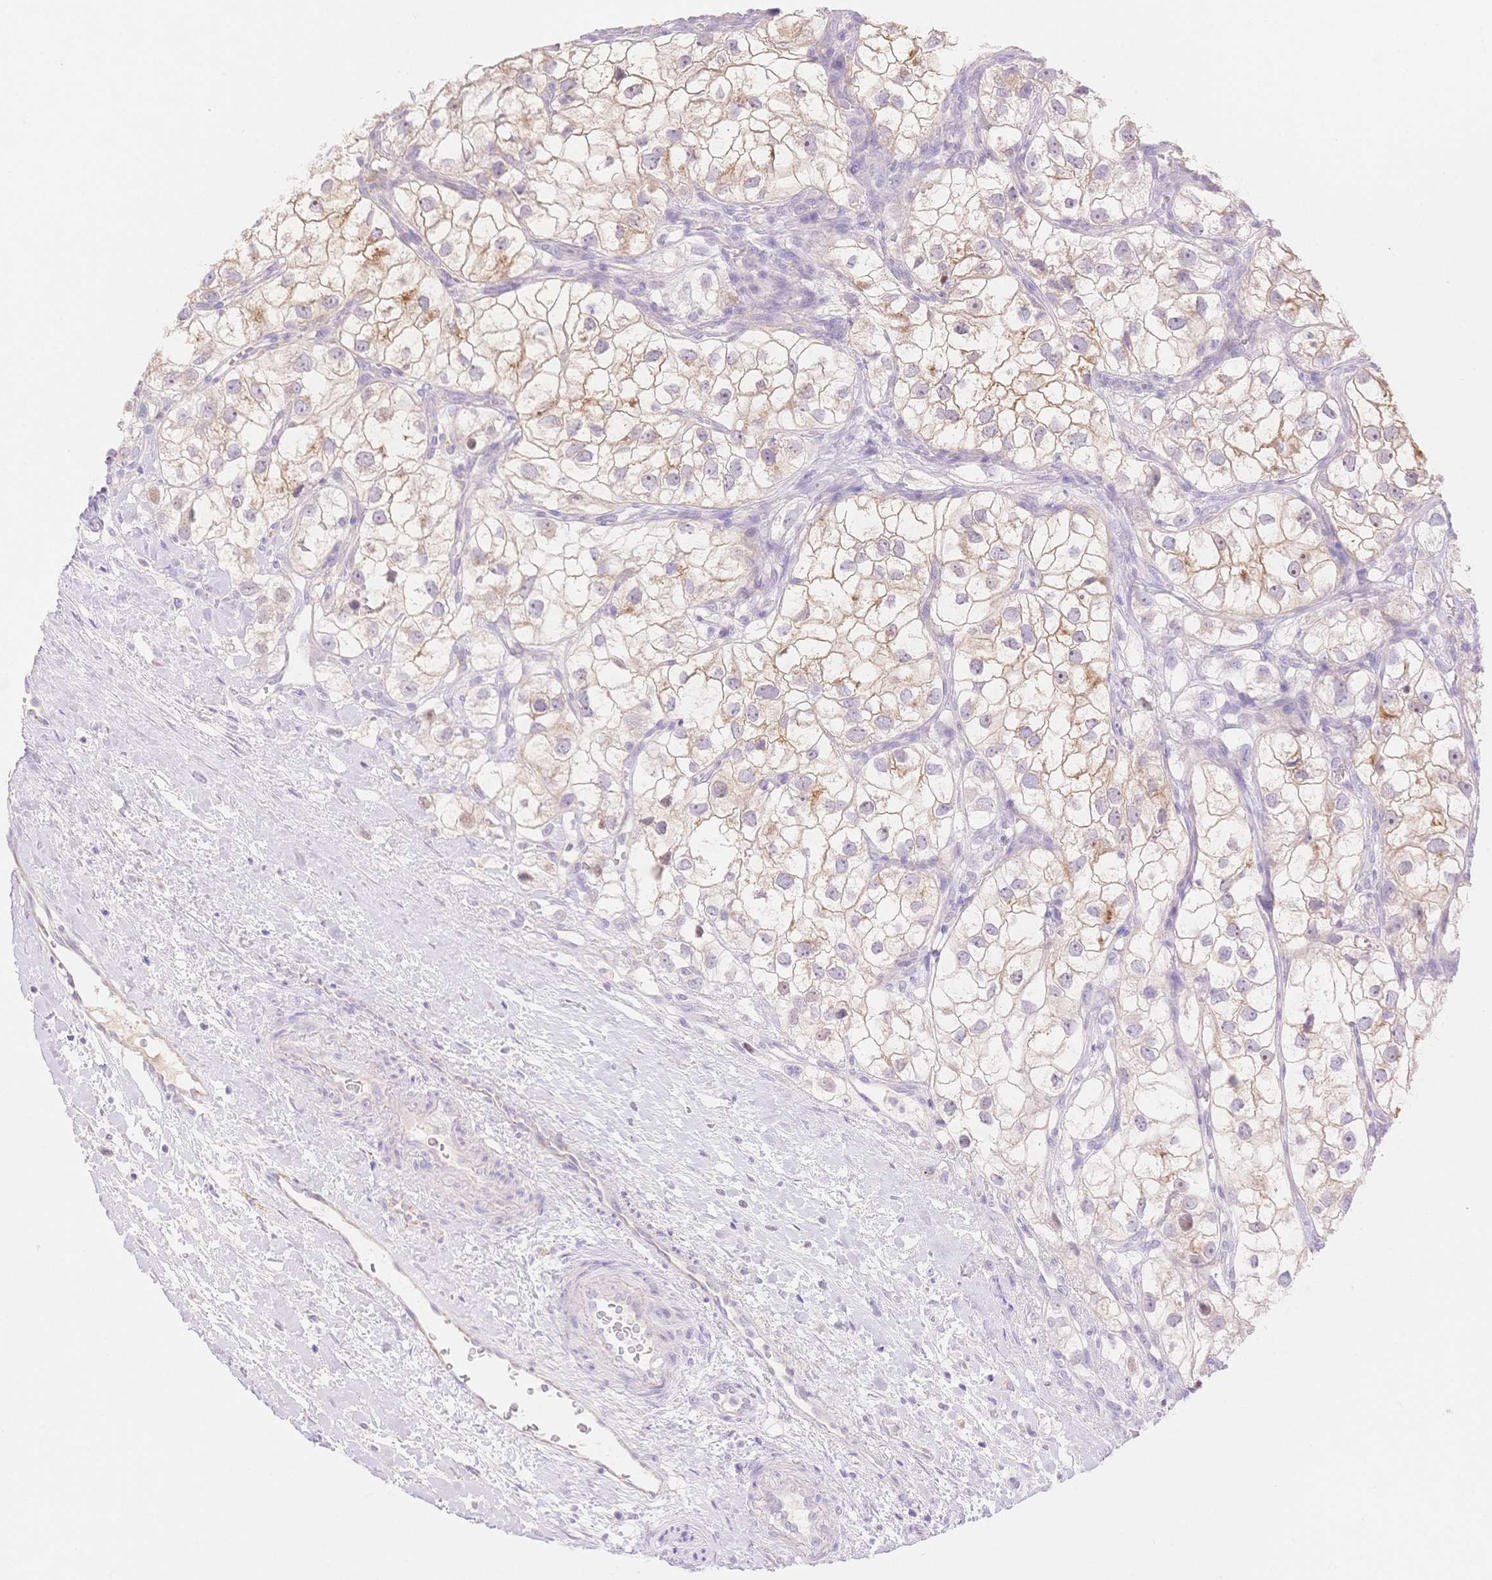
{"staining": {"intensity": "weak", "quantity": "25%-75%", "location": "cytoplasmic/membranous"}, "tissue": "renal cancer", "cell_type": "Tumor cells", "image_type": "cancer", "snomed": [{"axis": "morphology", "description": "Adenocarcinoma, NOS"}, {"axis": "topography", "description": "Kidney"}], "caption": "This histopathology image shows IHC staining of human renal cancer (adenocarcinoma), with low weak cytoplasmic/membranous expression in about 25%-75% of tumor cells.", "gene": "WDR54", "patient": {"sex": "male", "age": 59}}